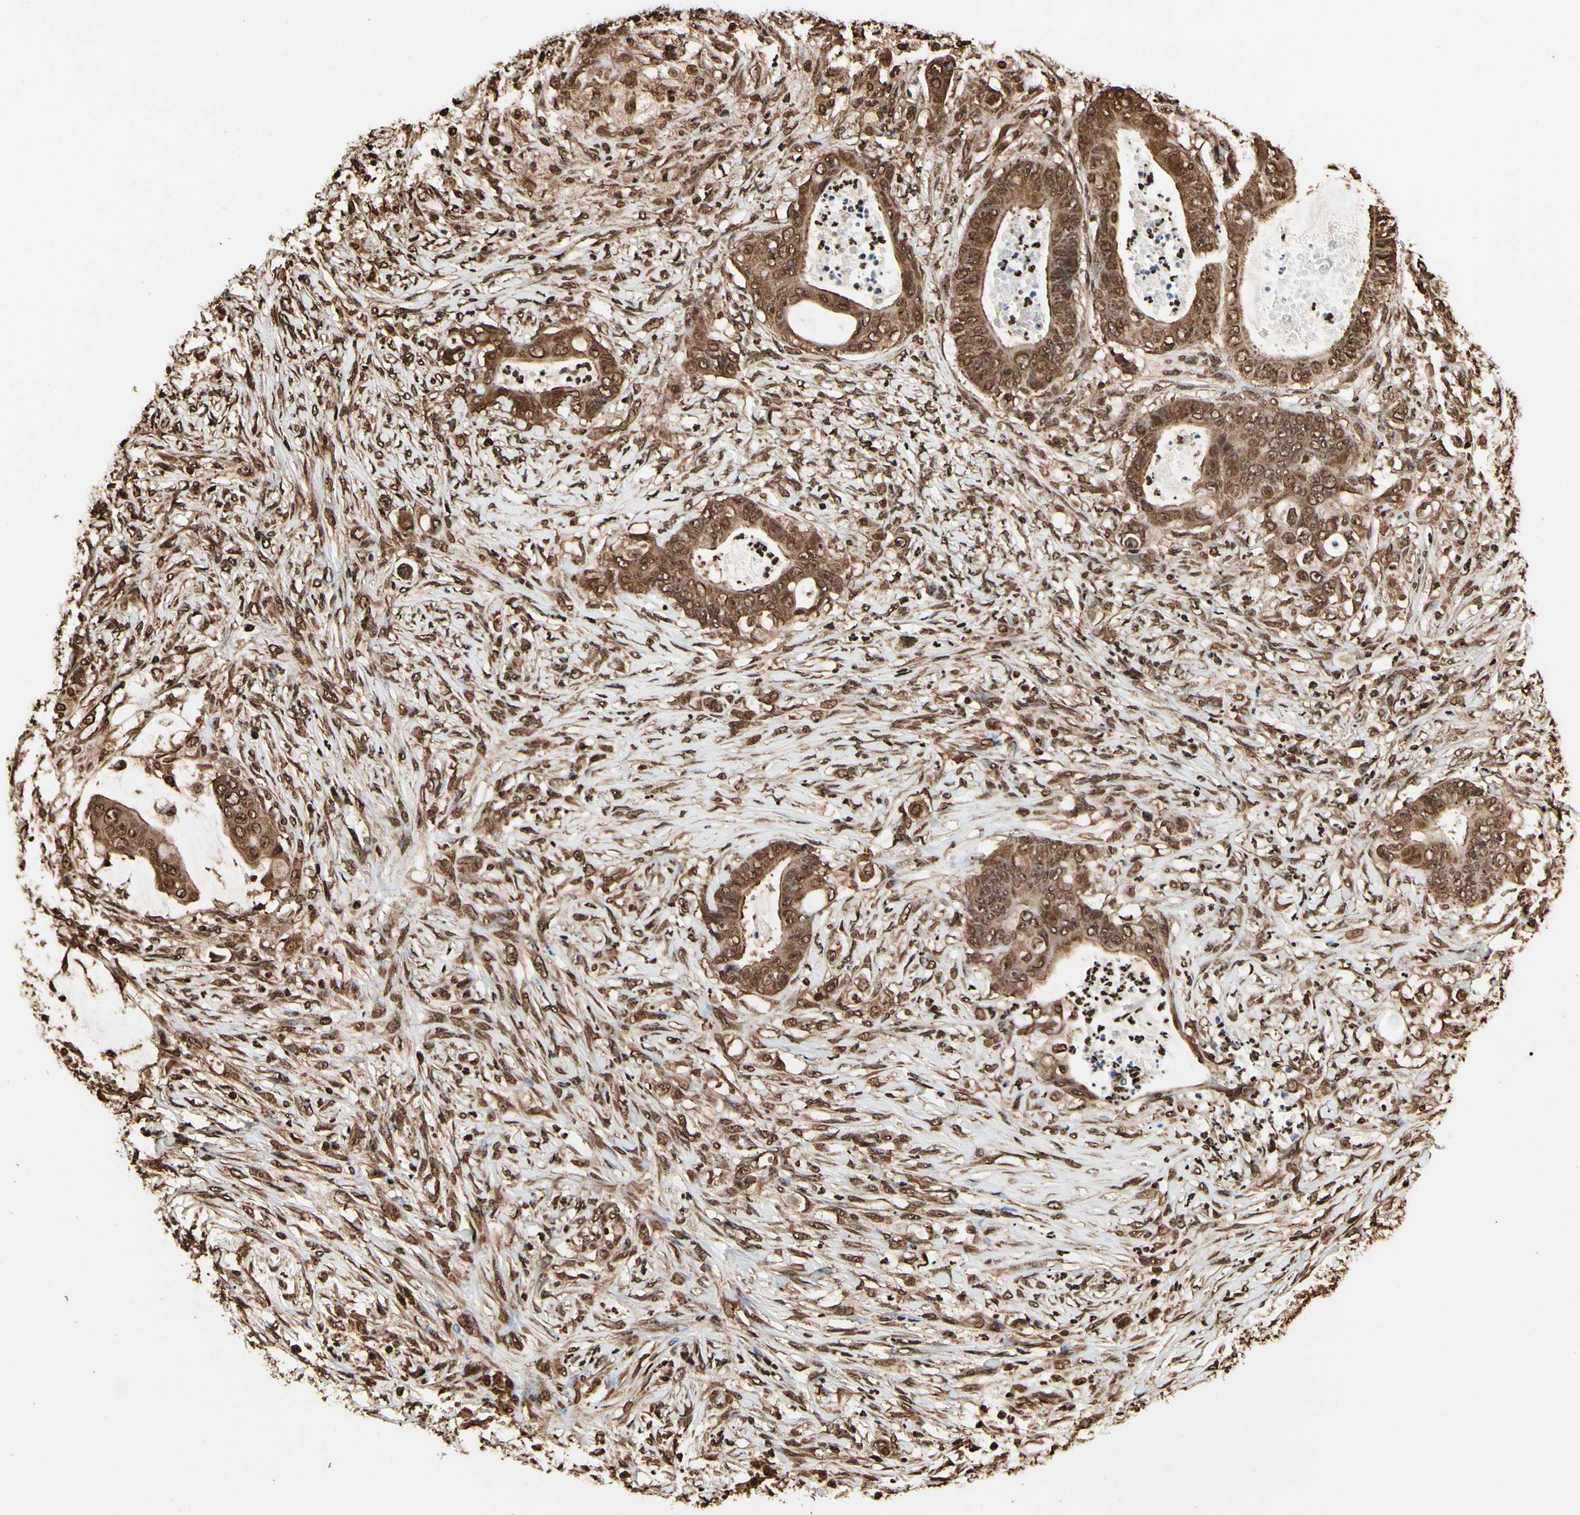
{"staining": {"intensity": "moderate", "quantity": ">75%", "location": "cytoplasmic/membranous,nuclear"}, "tissue": "stomach cancer", "cell_type": "Tumor cells", "image_type": "cancer", "snomed": [{"axis": "morphology", "description": "Adenocarcinoma, NOS"}, {"axis": "topography", "description": "Stomach"}], "caption": "IHC (DAB (3,3'-diaminobenzidine)) staining of stomach cancer demonstrates moderate cytoplasmic/membranous and nuclear protein expression in approximately >75% of tumor cells.", "gene": "HNRNPK", "patient": {"sex": "female", "age": 73}}